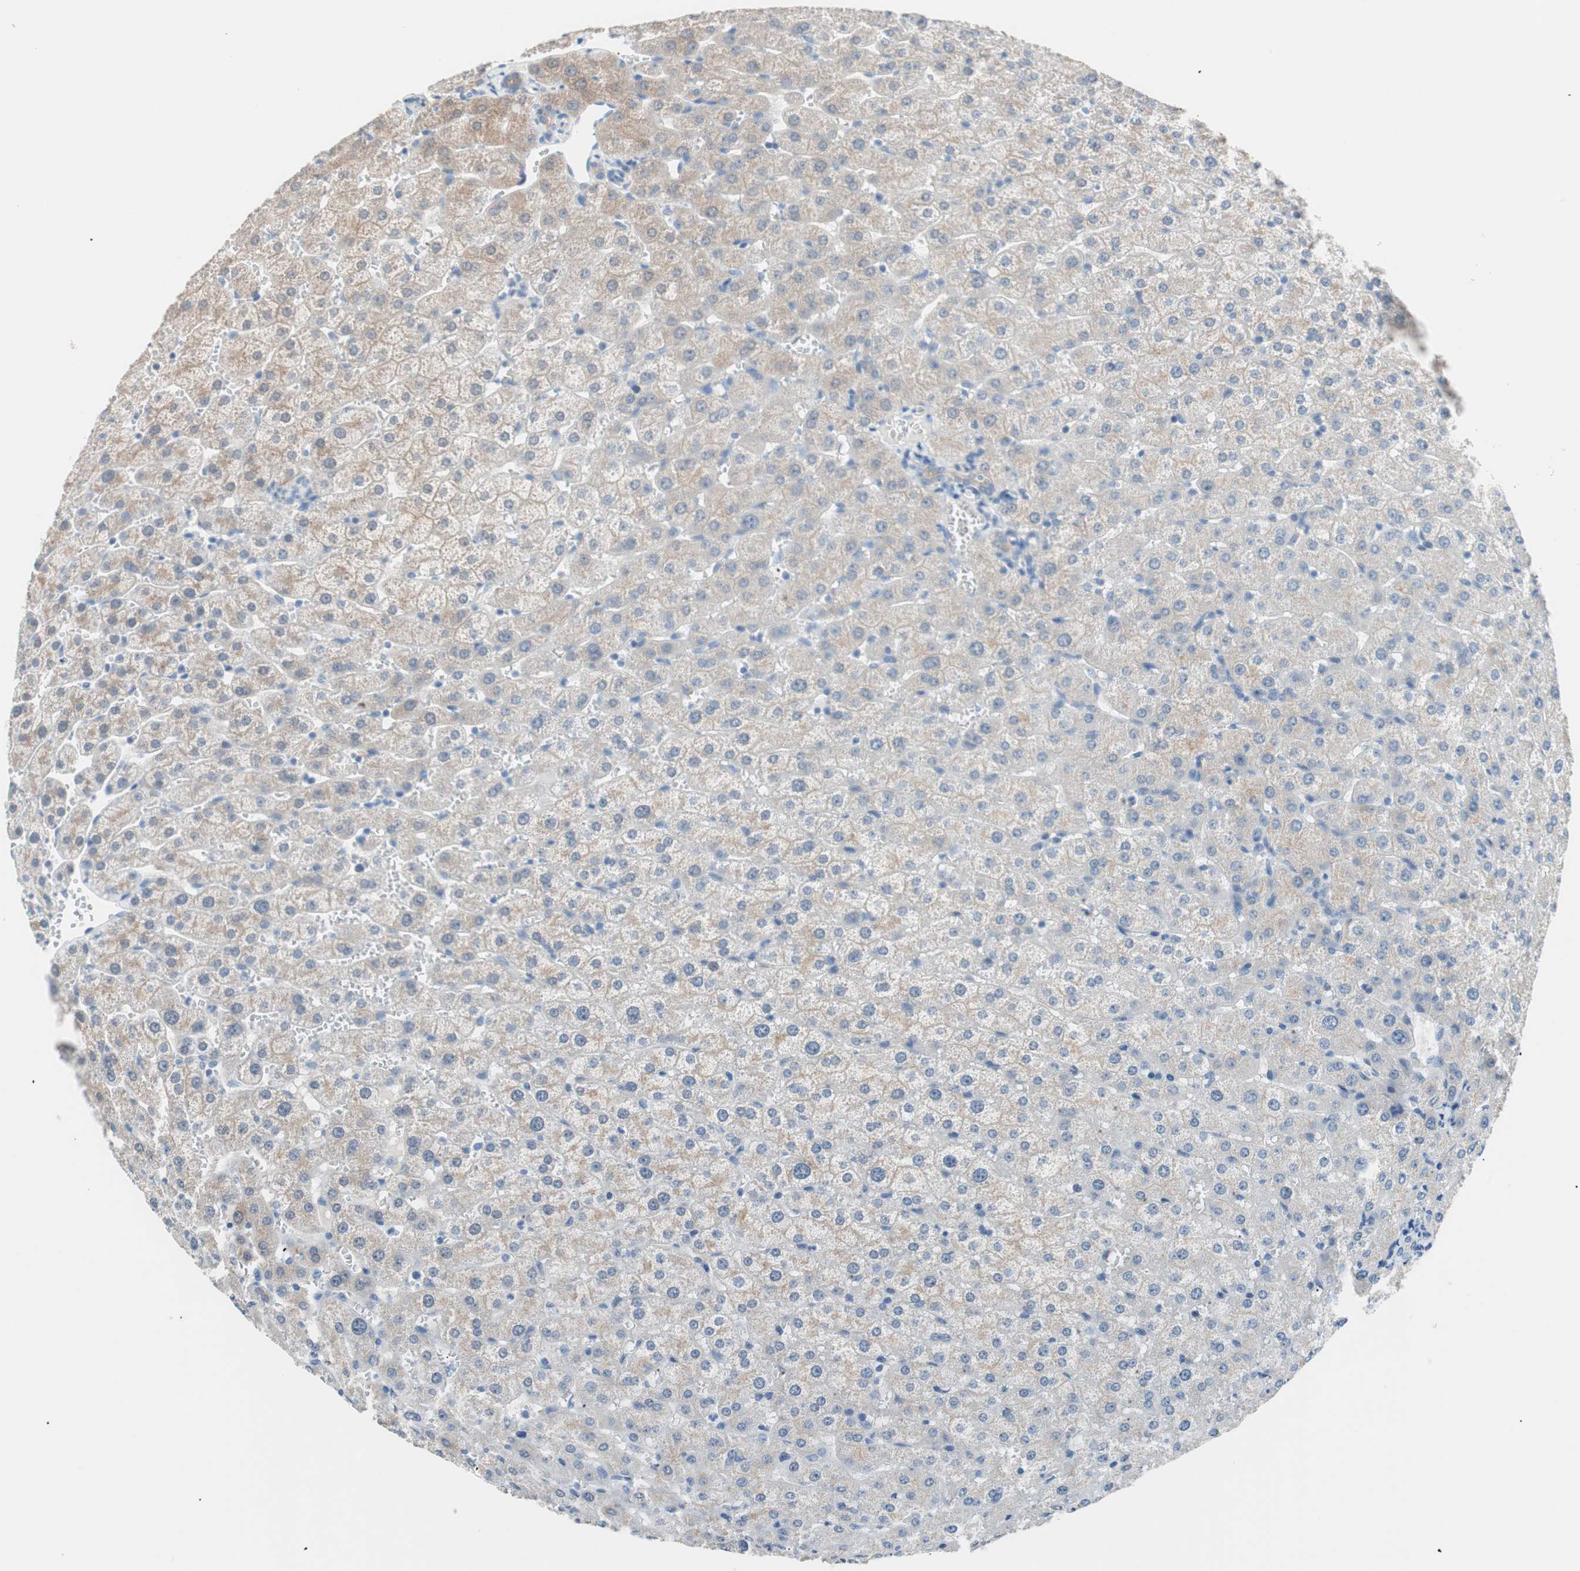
{"staining": {"intensity": "moderate", "quantity": "<25%", "location": "cytoplasmic/membranous"}, "tissue": "liver", "cell_type": "Cholangiocytes", "image_type": "normal", "snomed": [{"axis": "morphology", "description": "Normal tissue, NOS"}, {"axis": "morphology", "description": "Fibrosis, NOS"}, {"axis": "topography", "description": "Liver"}], "caption": "Immunohistochemical staining of unremarkable human liver shows low levels of moderate cytoplasmic/membranous expression in about <25% of cholangiocytes.", "gene": "VIL1", "patient": {"sex": "female", "age": 29}}